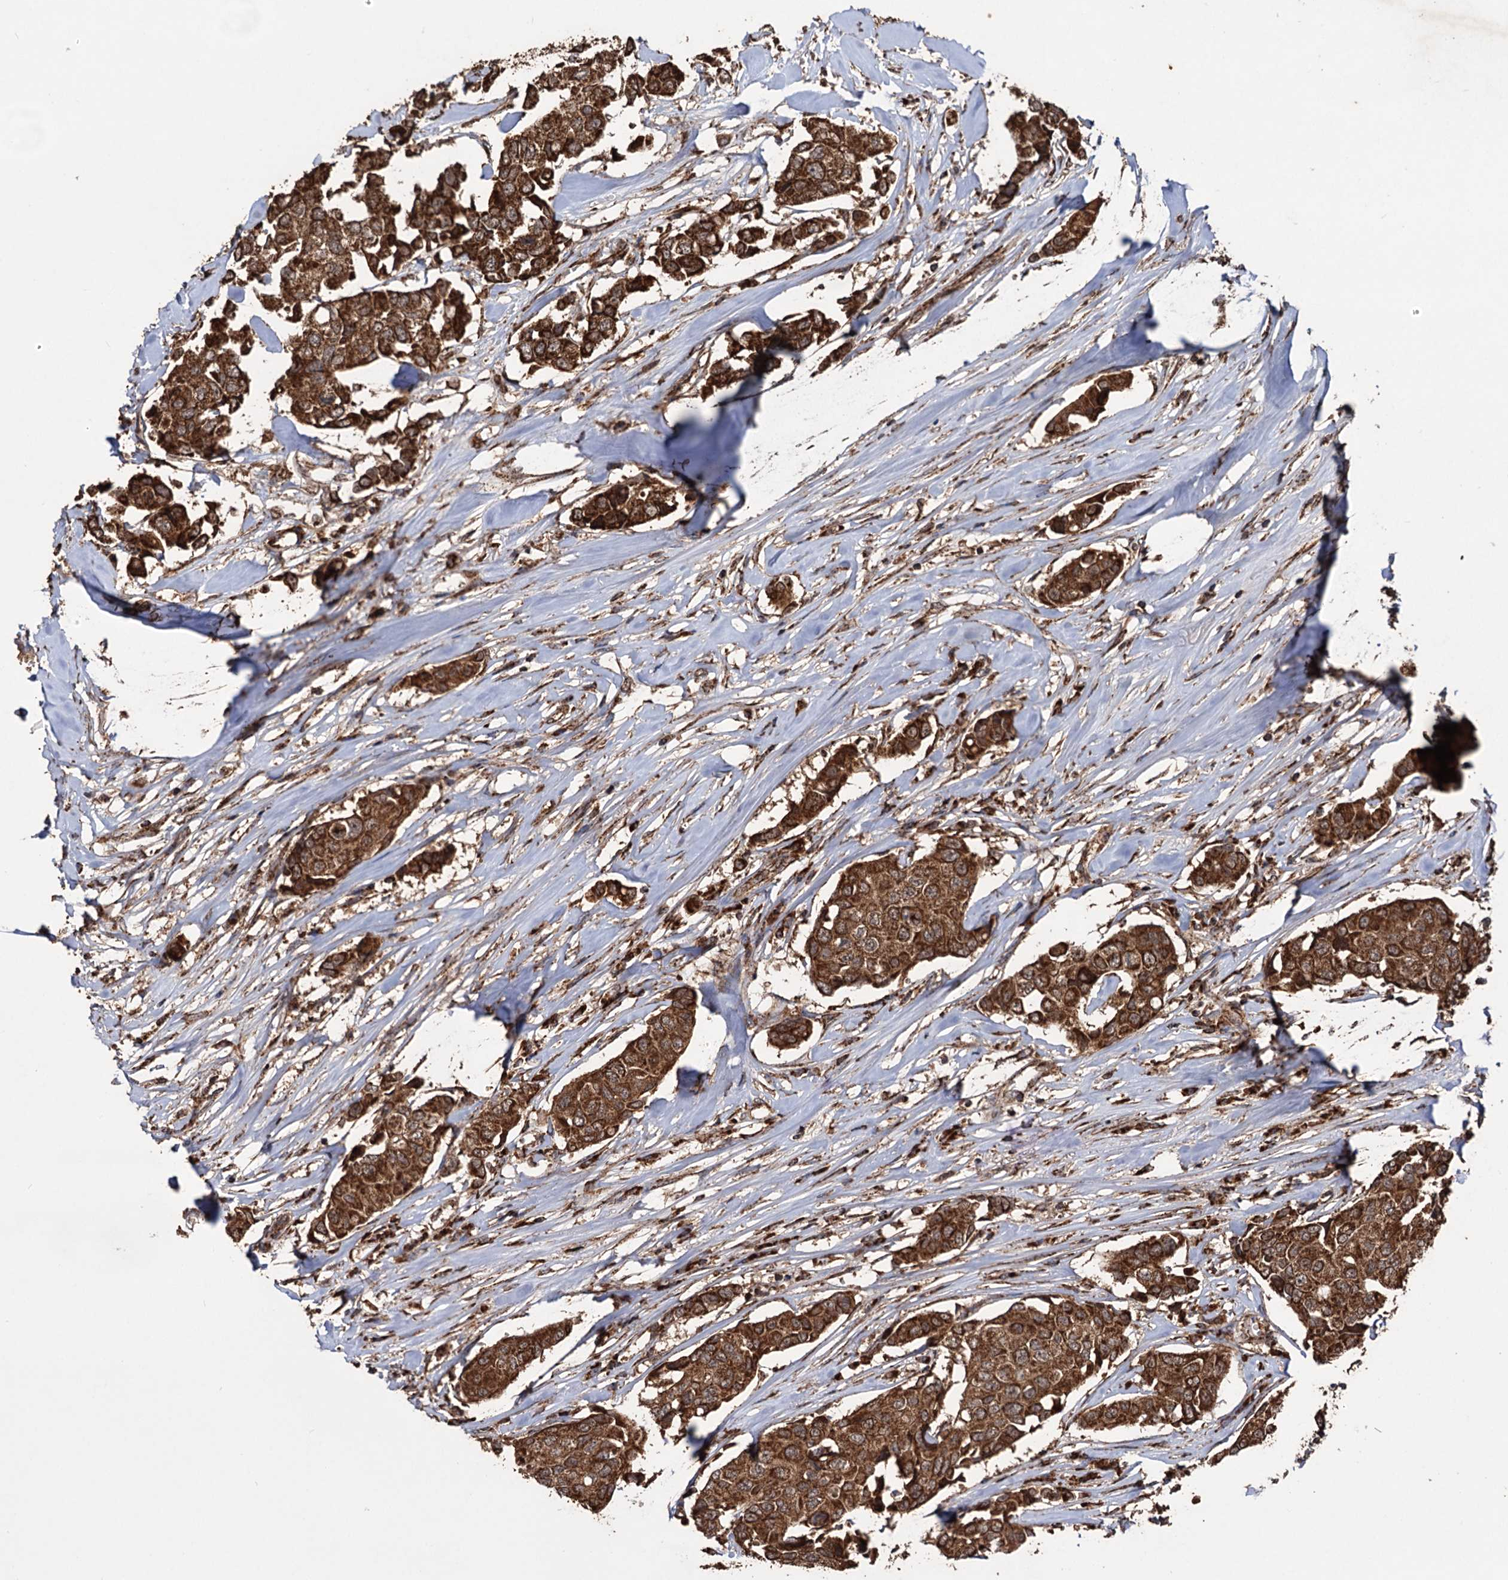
{"staining": {"intensity": "strong", "quantity": ">75%", "location": "cytoplasmic/membranous"}, "tissue": "breast cancer", "cell_type": "Tumor cells", "image_type": "cancer", "snomed": [{"axis": "morphology", "description": "Duct carcinoma"}, {"axis": "topography", "description": "Breast"}], "caption": "A high-resolution histopathology image shows IHC staining of intraductal carcinoma (breast), which exhibits strong cytoplasmic/membranous positivity in approximately >75% of tumor cells.", "gene": "IPO4", "patient": {"sex": "female", "age": 80}}